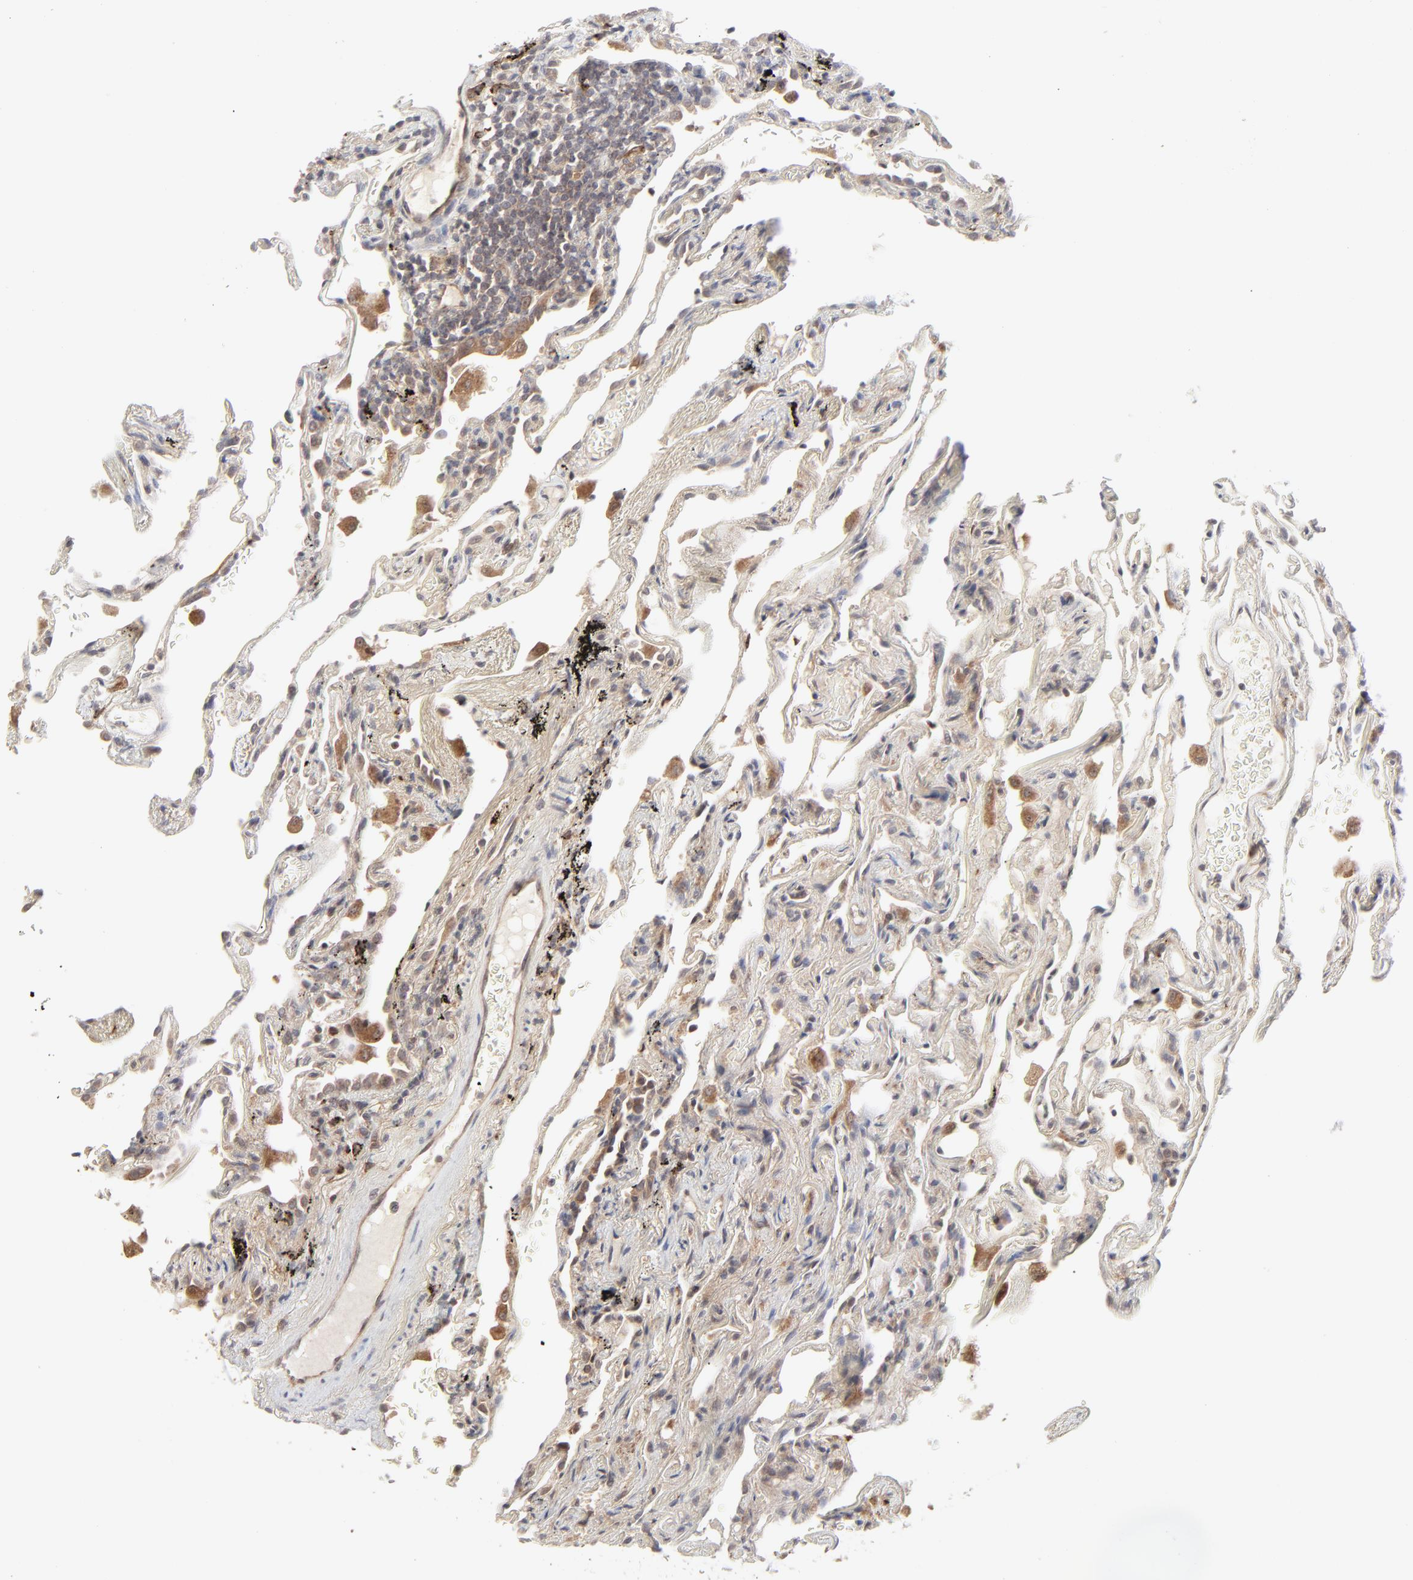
{"staining": {"intensity": "moderate", "quantity": "25%-75%", "location": "cytoplasmic/membranous"}, "tissue": "lung", "cell_type": "Alveolar cells", "image_type": "normal", "snomed": [{"axis": "morphology", "description": "Normal tissue, NOS"}, {"axis": "morphology", "description": "Inflammation, NOS"}, {"axis": "topography", "description": "Lung"}], "caption": "Human lung stained with a brown dye reveals moderate cytoplasmic/membranous positive expression in about 25%-75% of alveolar cells.", "gene": "RAB5C", "patient": {"sex": "male", "age": 69}}